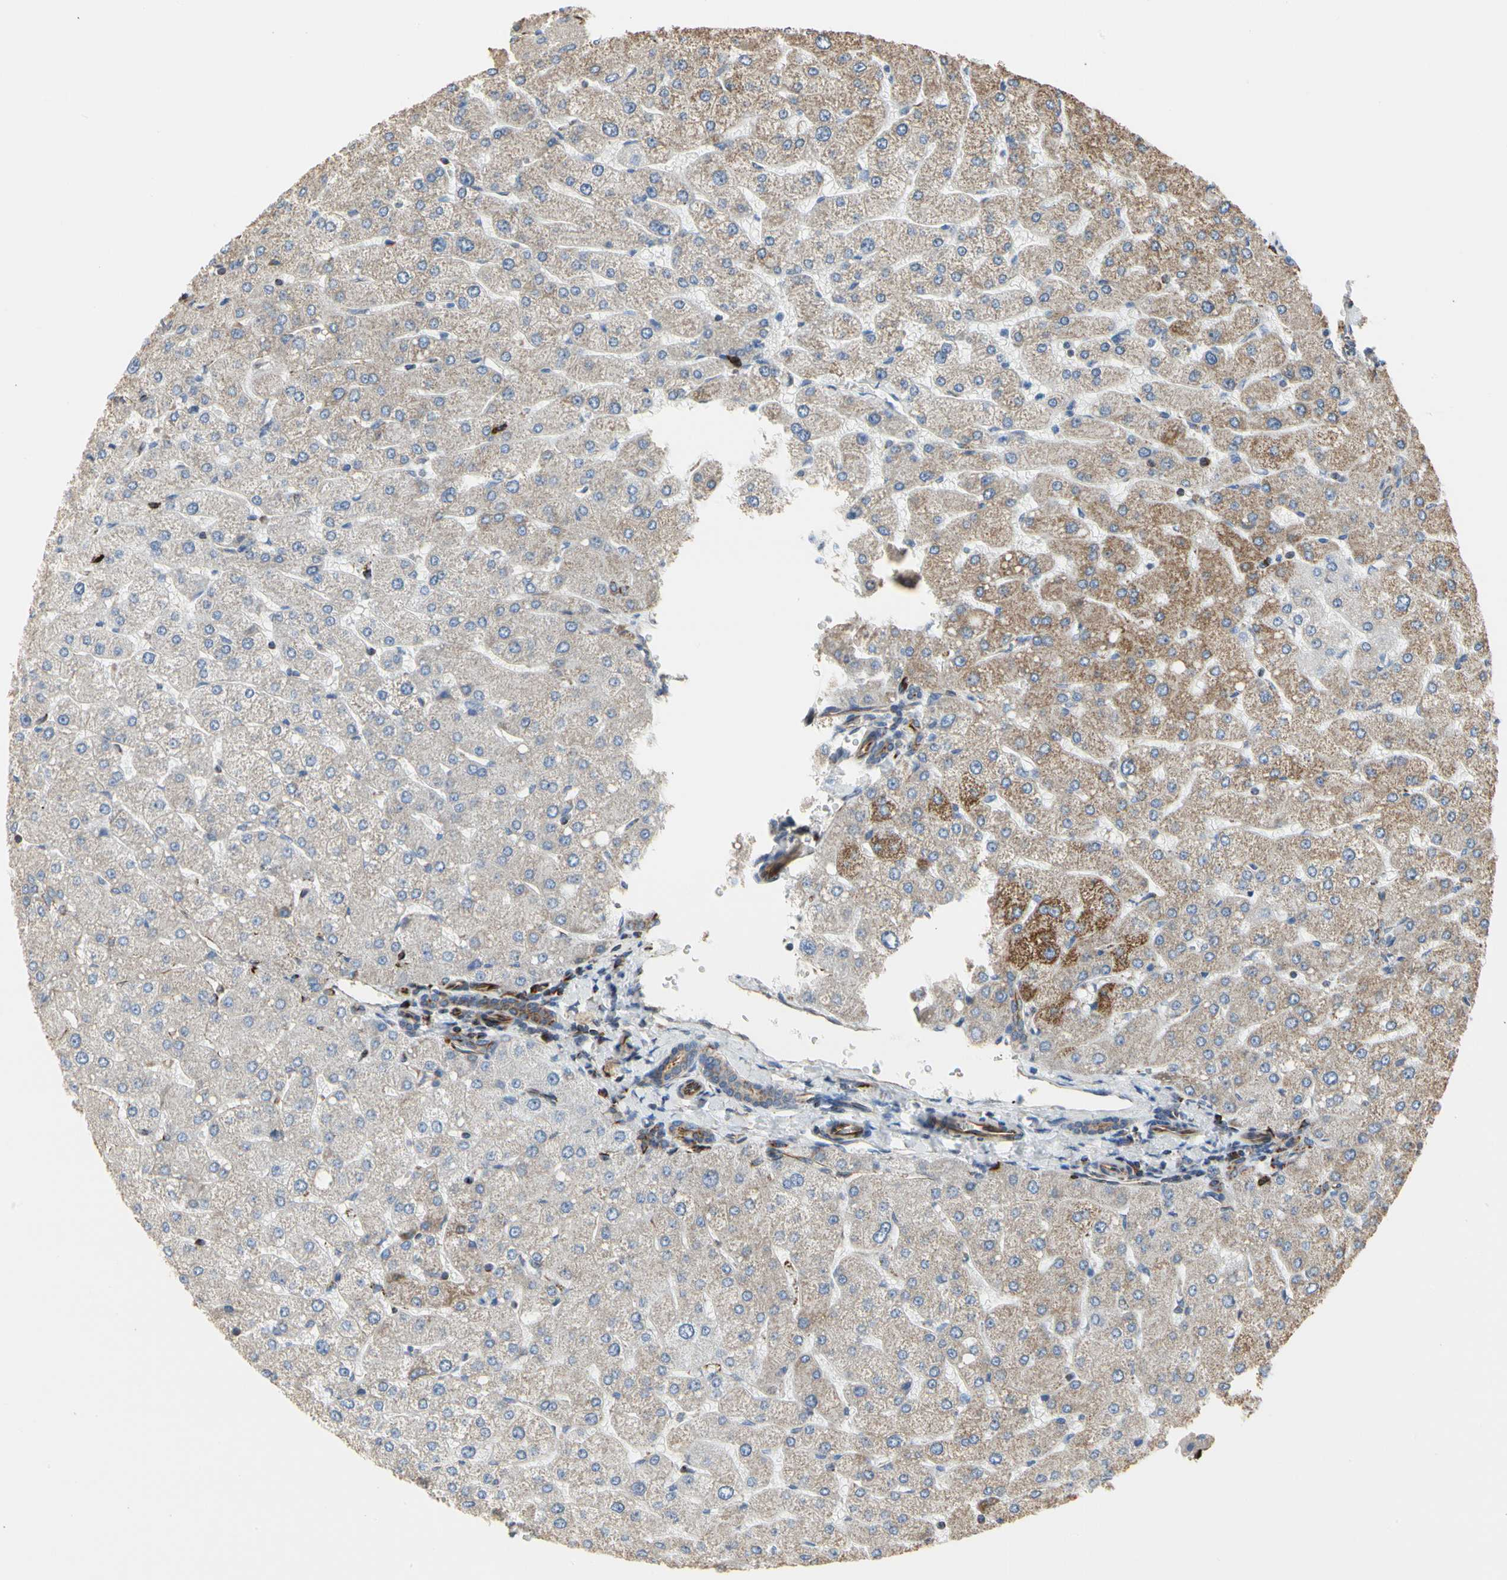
{"staining": {"intensity": "weak", "quantity": "25%-75%", "location": "cytoplasmic/membranous"}, "tissue": "liver", "cell_type": "Cholangiocytes", "image_type": "normal", "snomed": [{"axis": "morphology", "description": "Normal tissue, NOS"}, {"axis": "topography", "description": "Liver"}], "caption": "Immunohistochemical staining of benign liver exhibits 25%-75% levels of weak cytoplasmic/membranous protein positivity in about 25%-75% of cholangiocytes. The staining was performed using DAB to visualize the protein expression in brown, while the nuclei were stained in blue with hematoxylin (Magnification: 20x).", "gene": "TUBA1A", "patient": {"sex": "male", "age": 55}}